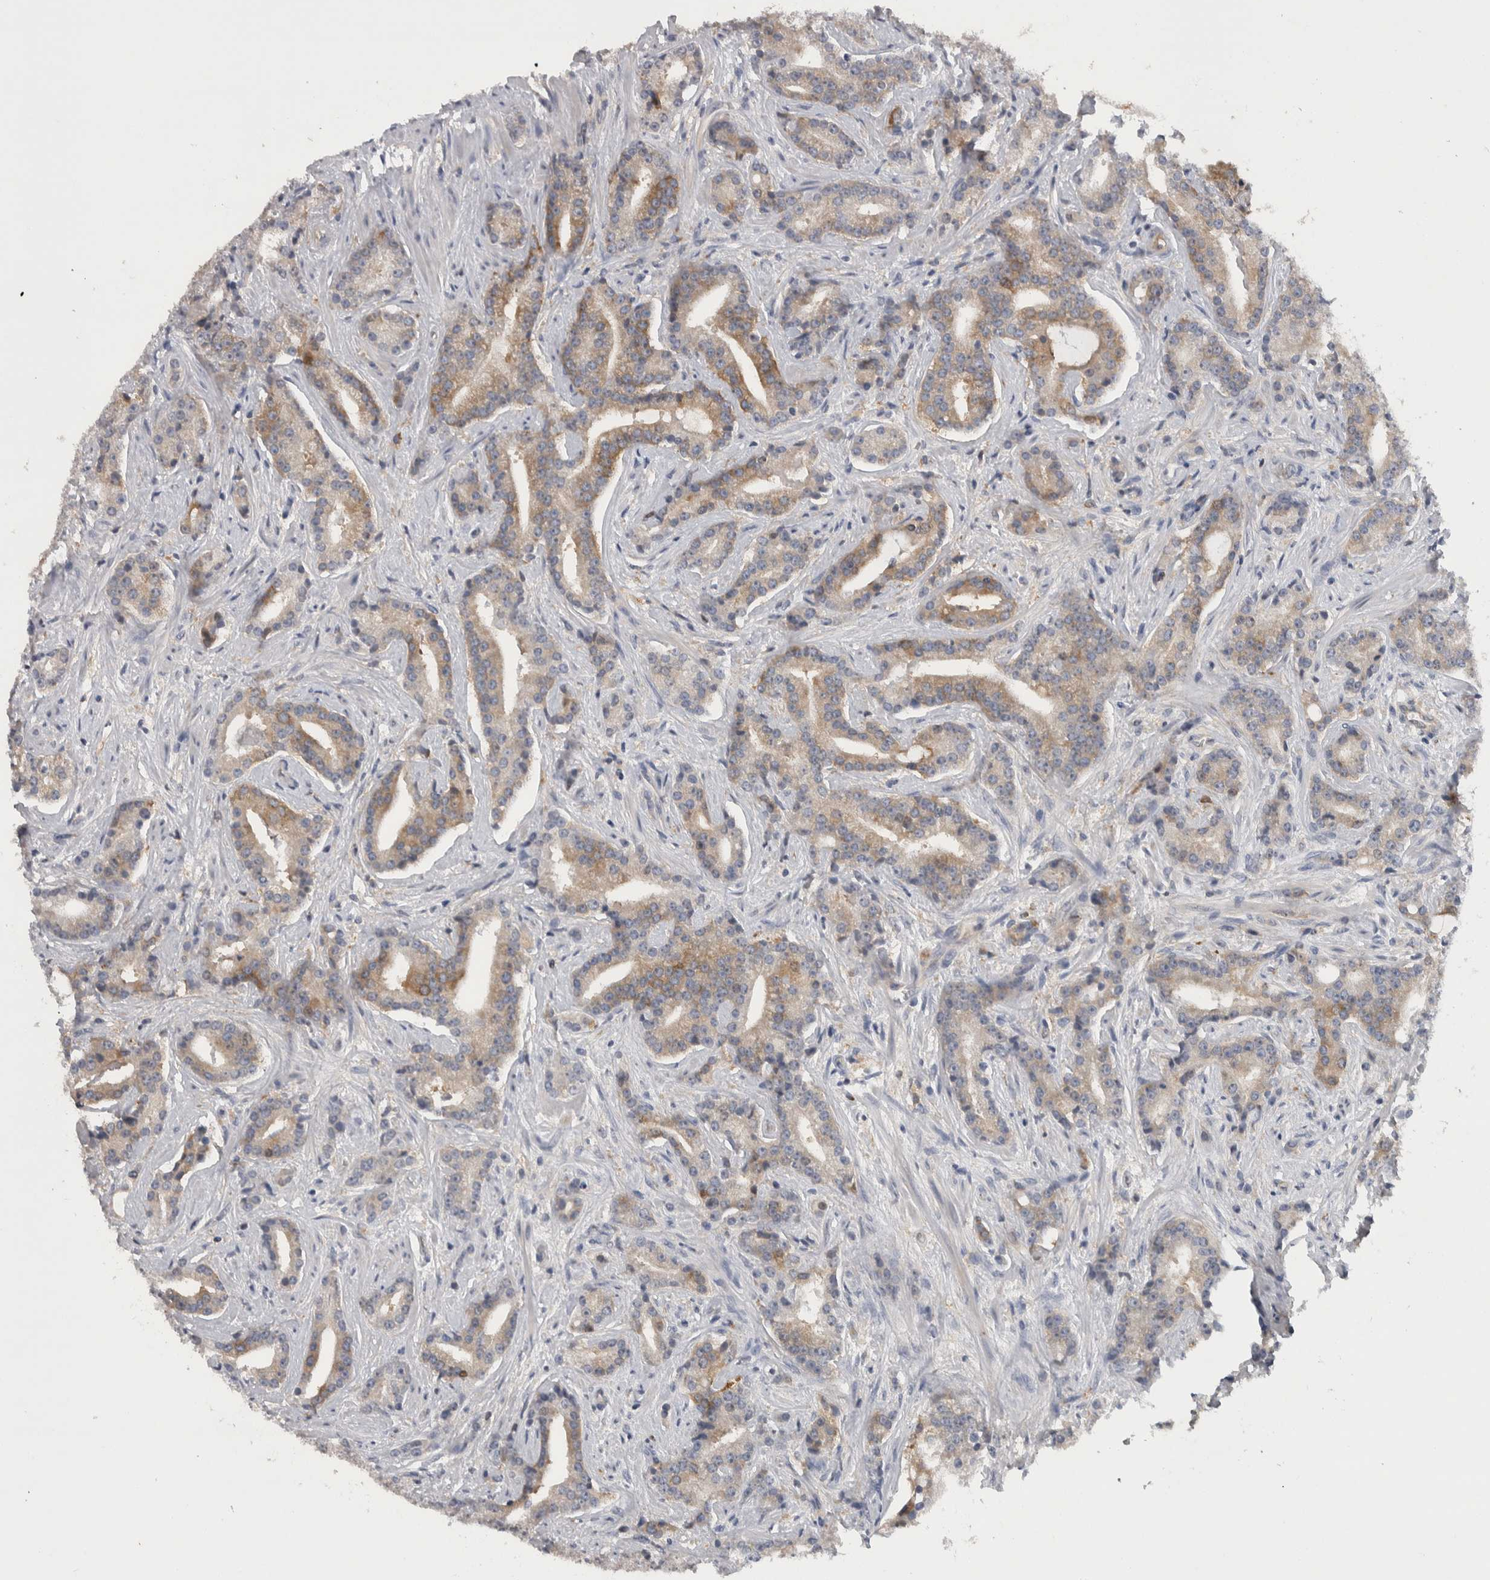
{"staining": {"intensity": "moderate", "quantity": ">75%", "location": "cytoplasmic/membranous"}, "tissue": "prostate cancer", "cell_type": "Tumor cells", "image_type": "cancer", "snomed": [{"axis": "morphology", "description": "Adenocarcinoma, Low grade"}, {"axis": "topography", "description": "Prostate"}], "caption": "Adenocarcinoma (low-grade) (prostate) stained with immunohistochemistry (IHC) reveals moderate cytoplasmic/membranous staining in approximately >75% of tumor cells.", "gene": "NFKB2", "patient": {"sex": "male", "age": 67}}